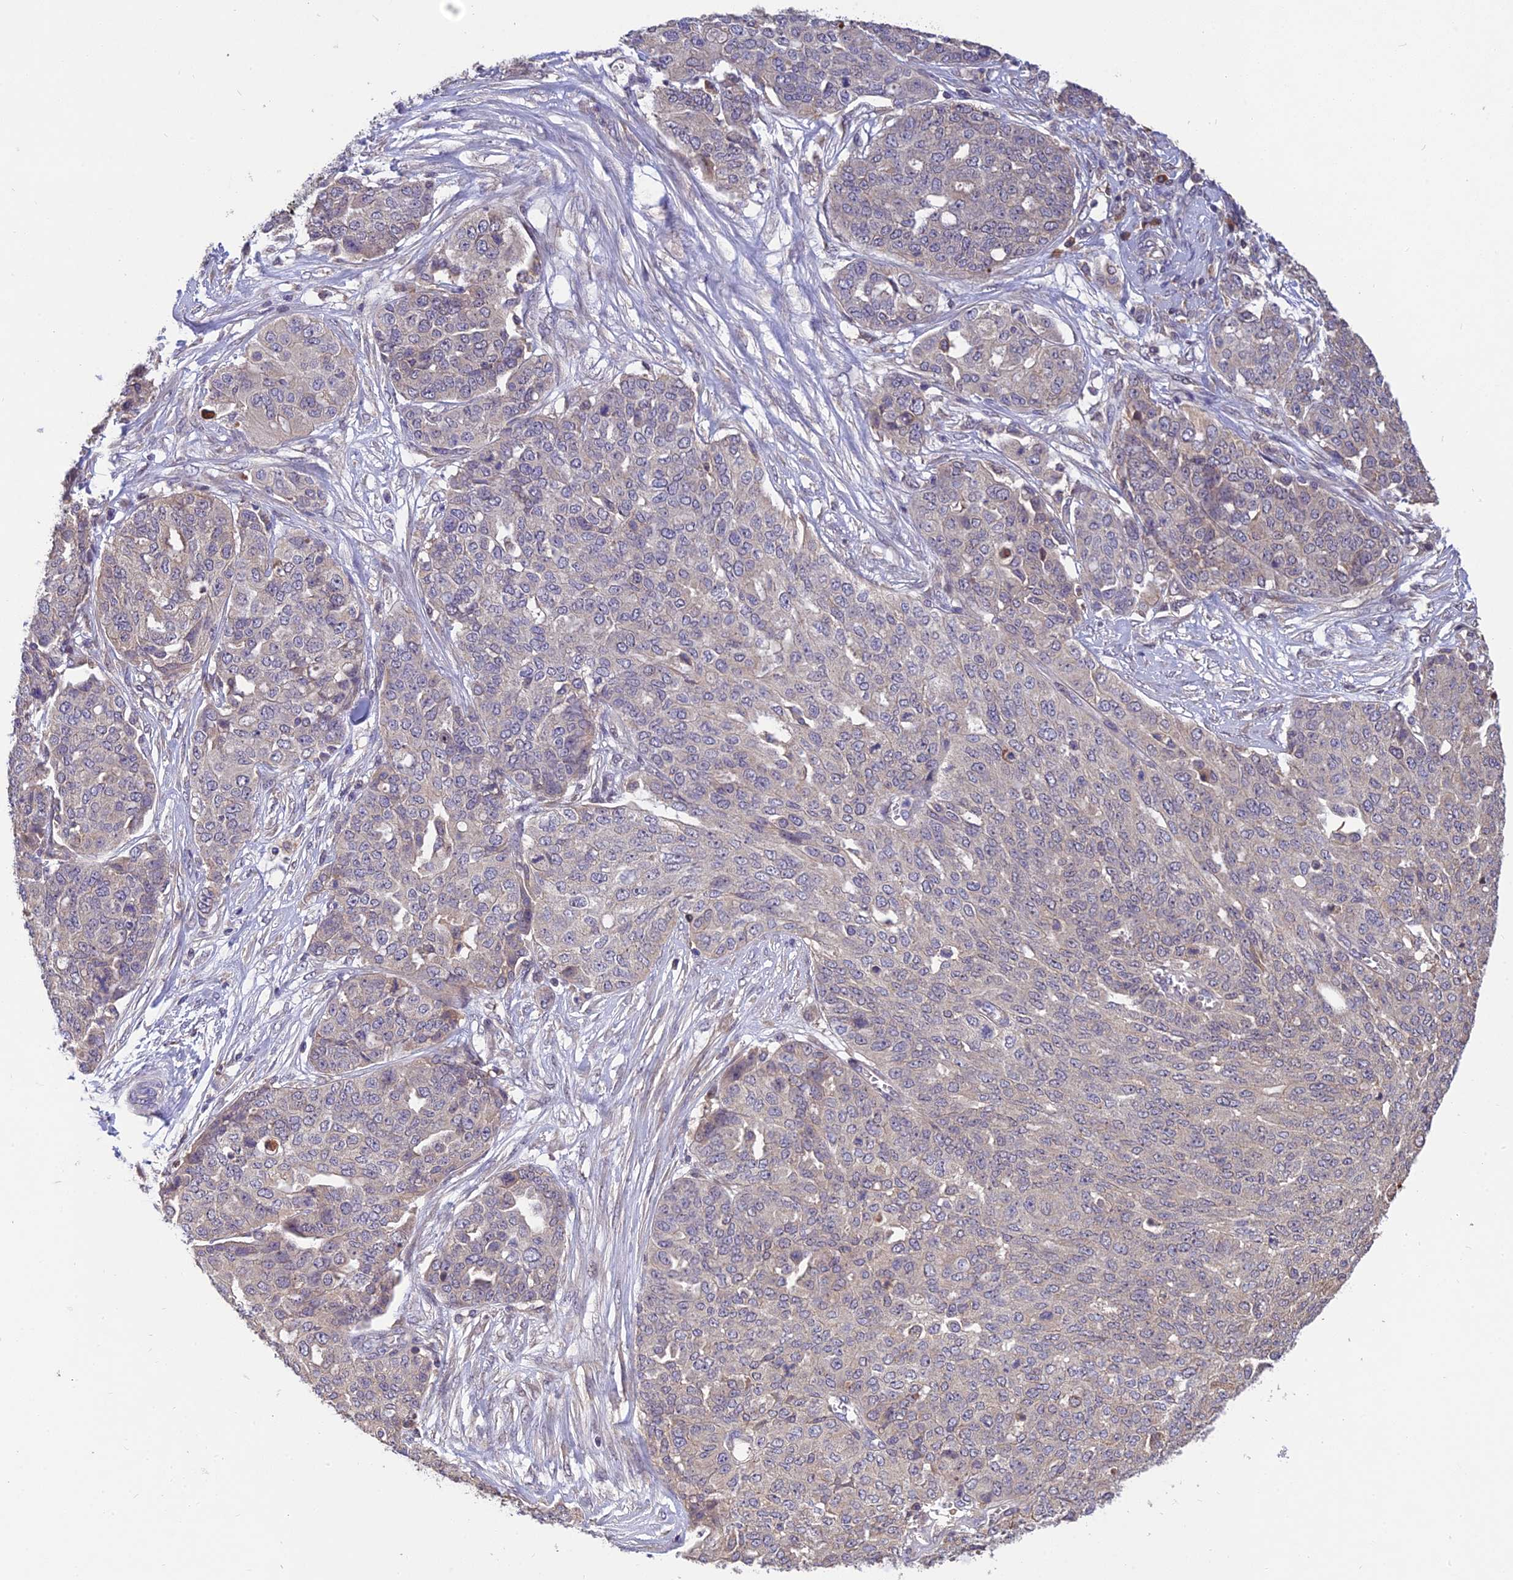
{"staining": {"intensity": "negative", "quantity": "none", "location": "none"}, "tissue": "ovarian cancer", "cell_type": "Tumor cells", "image_type": "cancer", "snomed": [{"axis": "morphology", "description": "Cystadenocarcinoma, serous, NOS"}, {"axis": "topography", "description": "Soft tissue"}, {"axis": "topography", "description": "Ovary"}], "caption": "DAB (3,3'-diaminobenzidine) immunohistochemical staining of serous cystadenocarcinoma (ovarian) displays no significant positivity in tumor cells.", "gene": "DENND5B", "patient": {"sex": "female", "age": 57}}